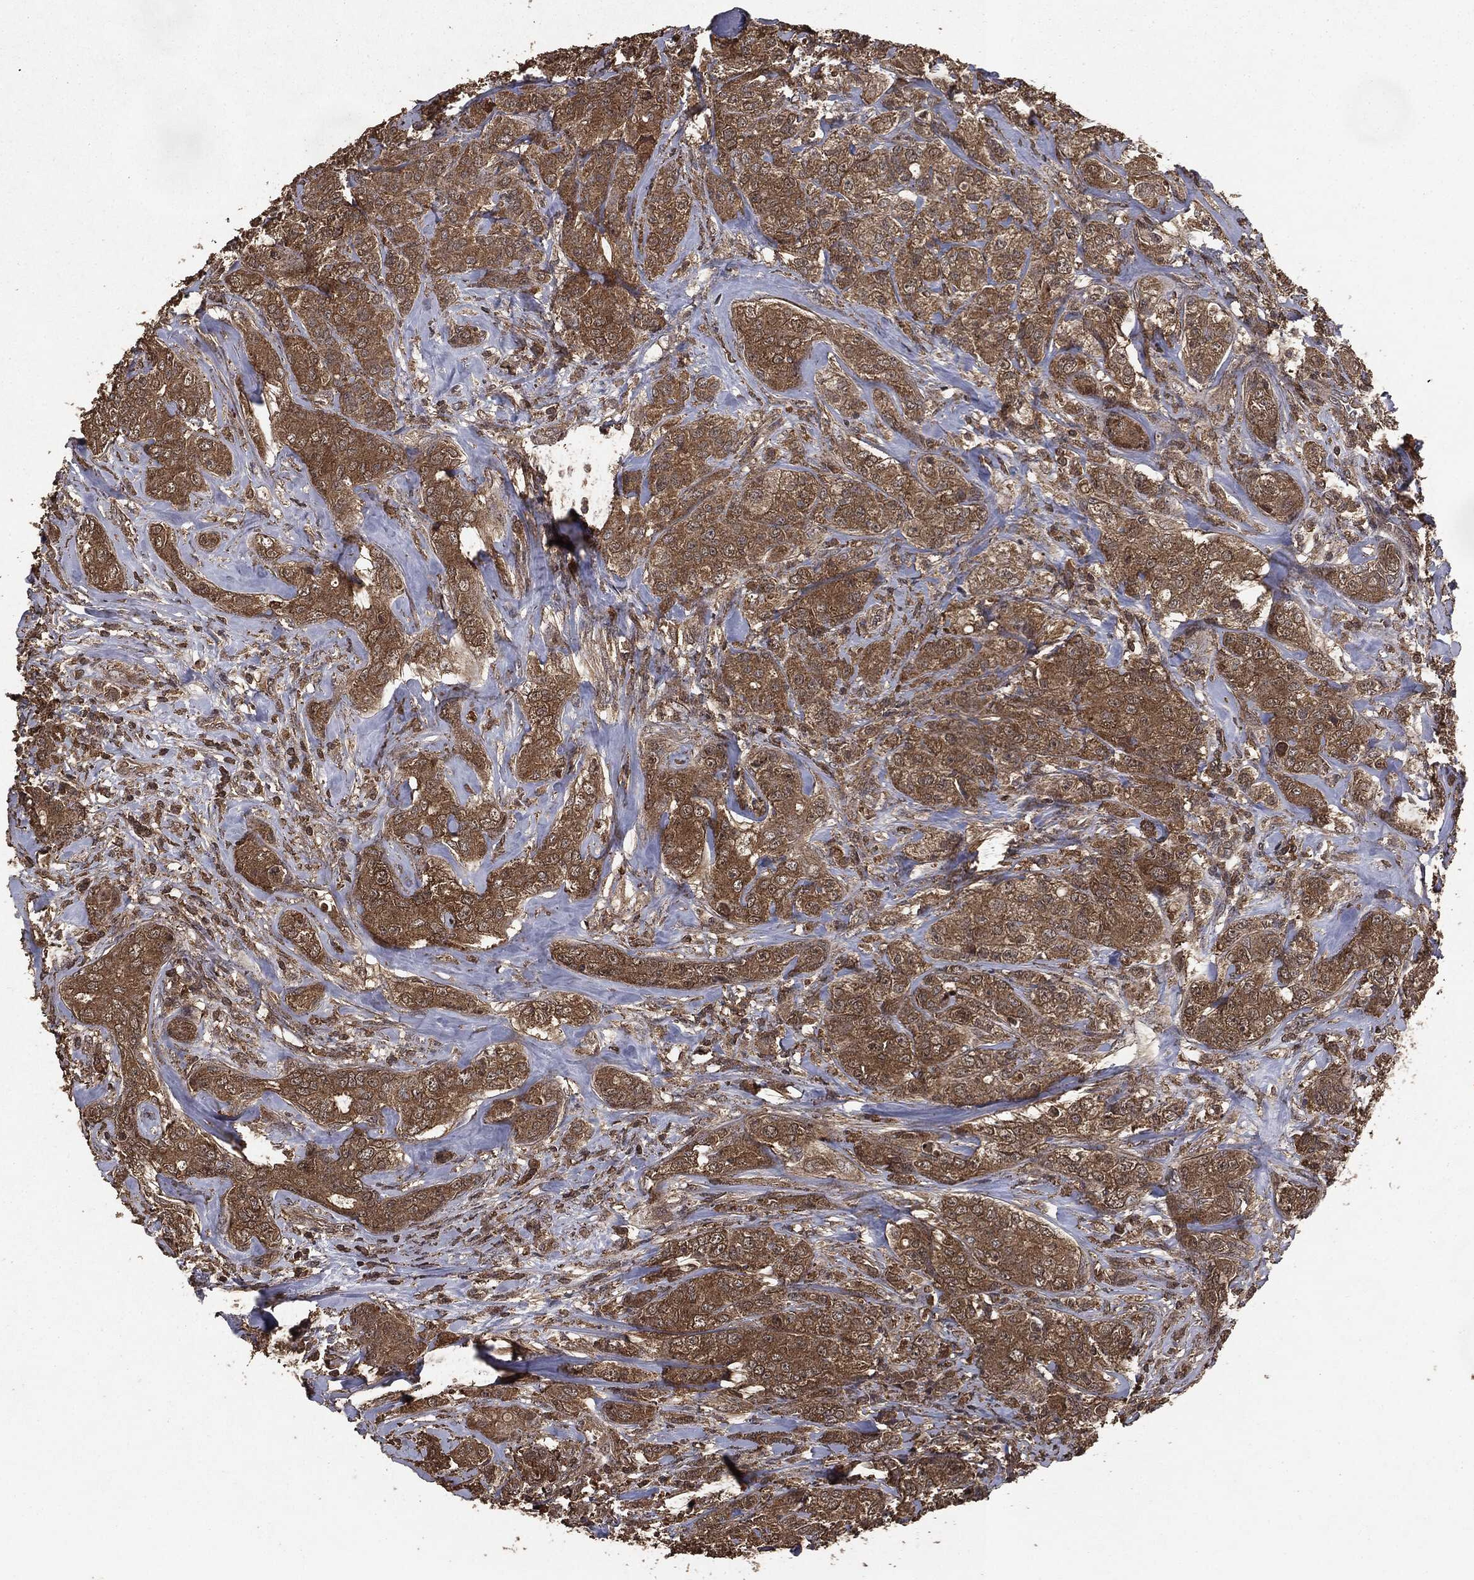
{"staining": {"intensity": "moderate", "quantity": ">75%", "location": "cytoplasmic/membranous"}, "tissue": "breast cancer", "cell_type": "Tumor cells", "image_type": "cancer", "snomed": [{"axis": "morphology", "description": "Normal tissue, NOS"}, {"axis": "morphology", "description": "Duct carcinoma"}, {"axis": "topography", "description": "Breast"}], "caption": "Breast cancer stained for a protein shows moderate cytoplasmic/membranous positivity in tumor cells. The staining was performed using DAB (3,3'-diaminobenzidine) to visualize the protein expression in brown, while the nuclei were stained in blue with hematoxylin (Magnification: 20x).", "gene": "NME1", "patient": {"sex": "female", "age": 43}}